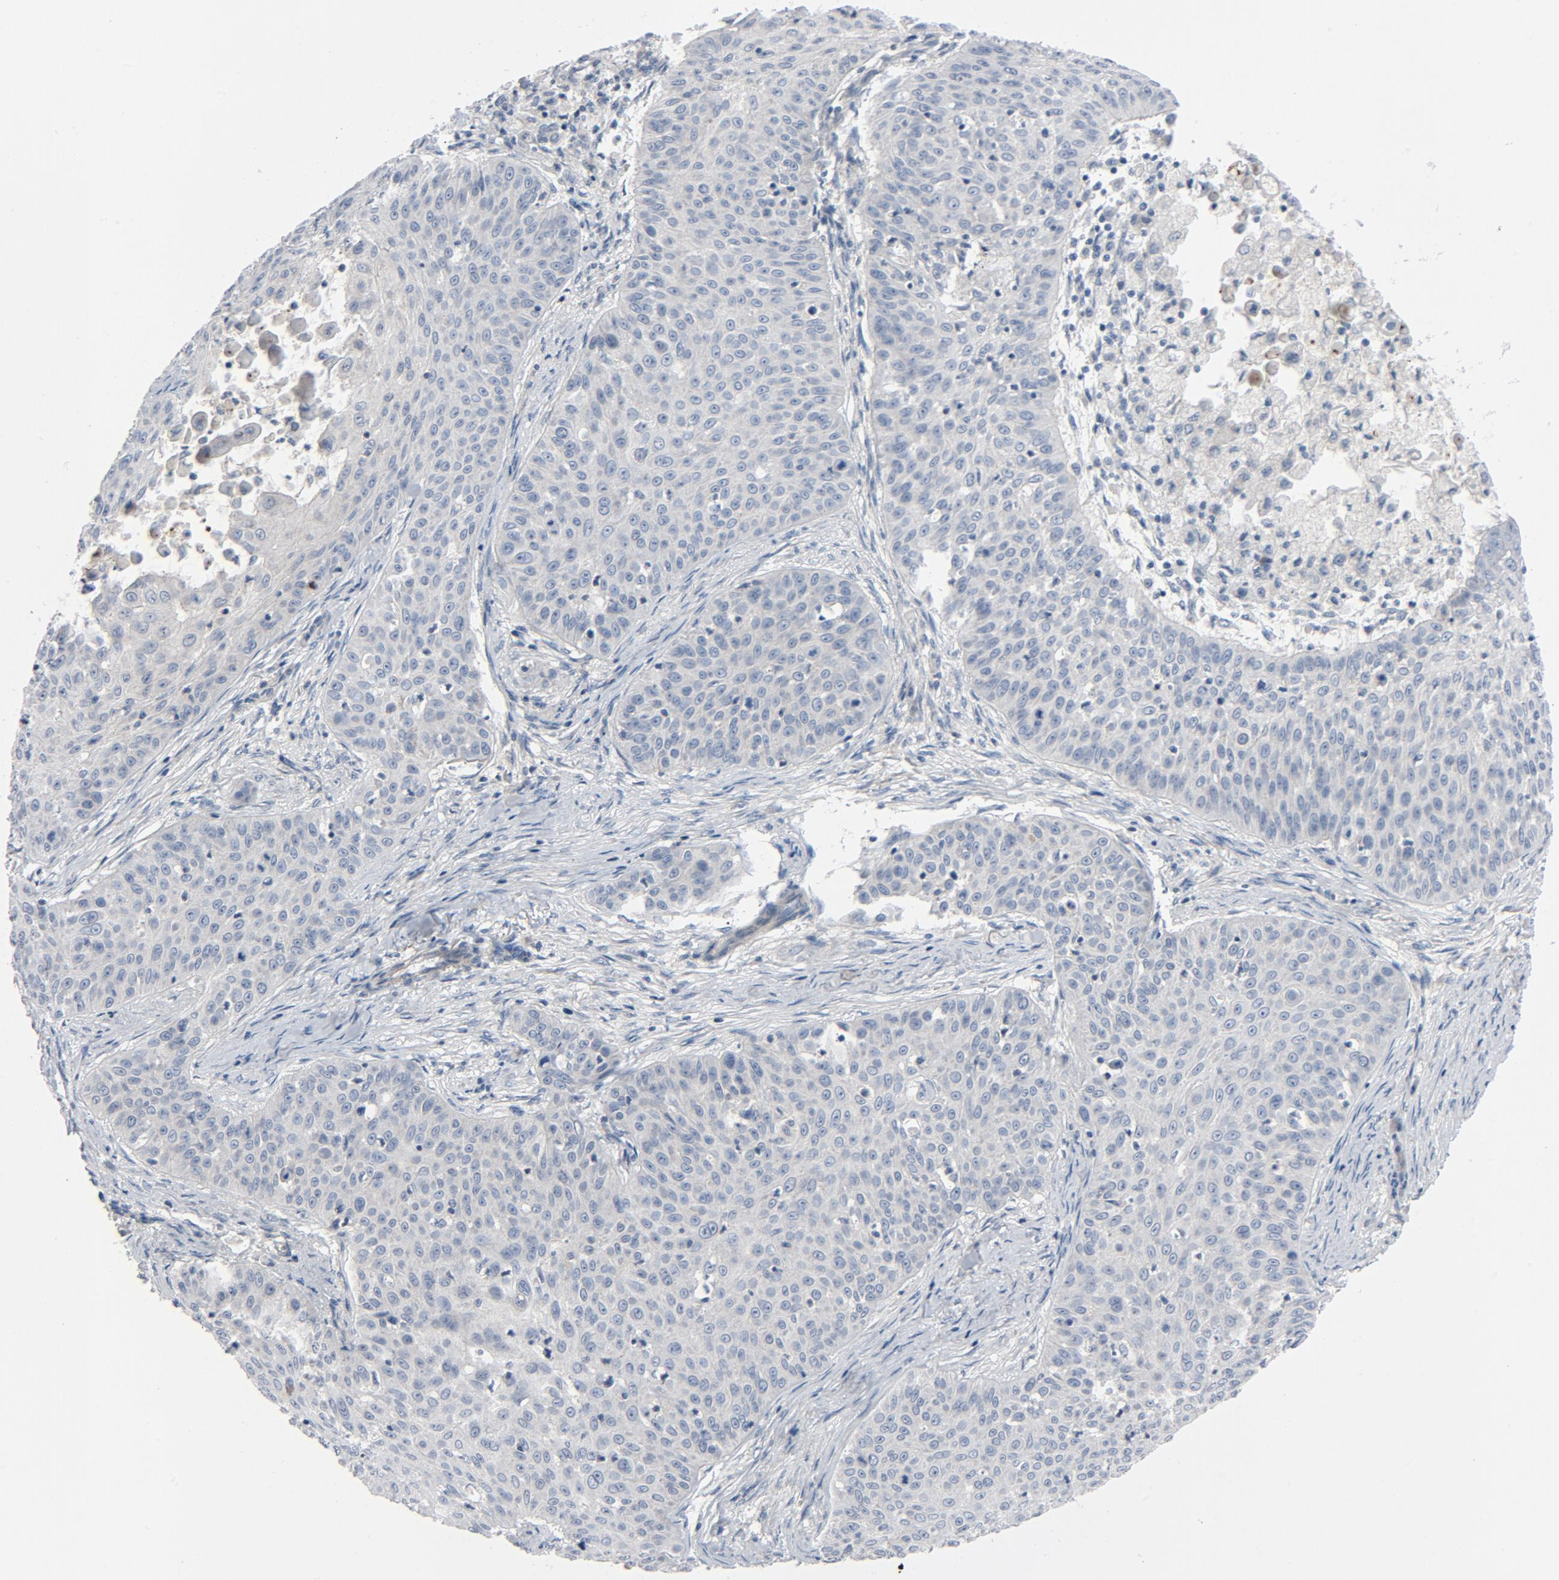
{"staining": {"intensity": "negative", "quantity": "none", "location": "none"}, "tissue": "skin cancer", "cell_type": "Tumor cells", "image_type": "cancer", "snomed": [{"axis": "morphology", "description": "Squamous cell carcinoma, NOS"}, {"axis": "topography", "description": "Skin"}], "caption": "A histopathology image of skin cancer stained for a protein displays no brown staining in tumor cells.", "gene": "TSG101", "patient": {"sex": "male", "age": 82}}